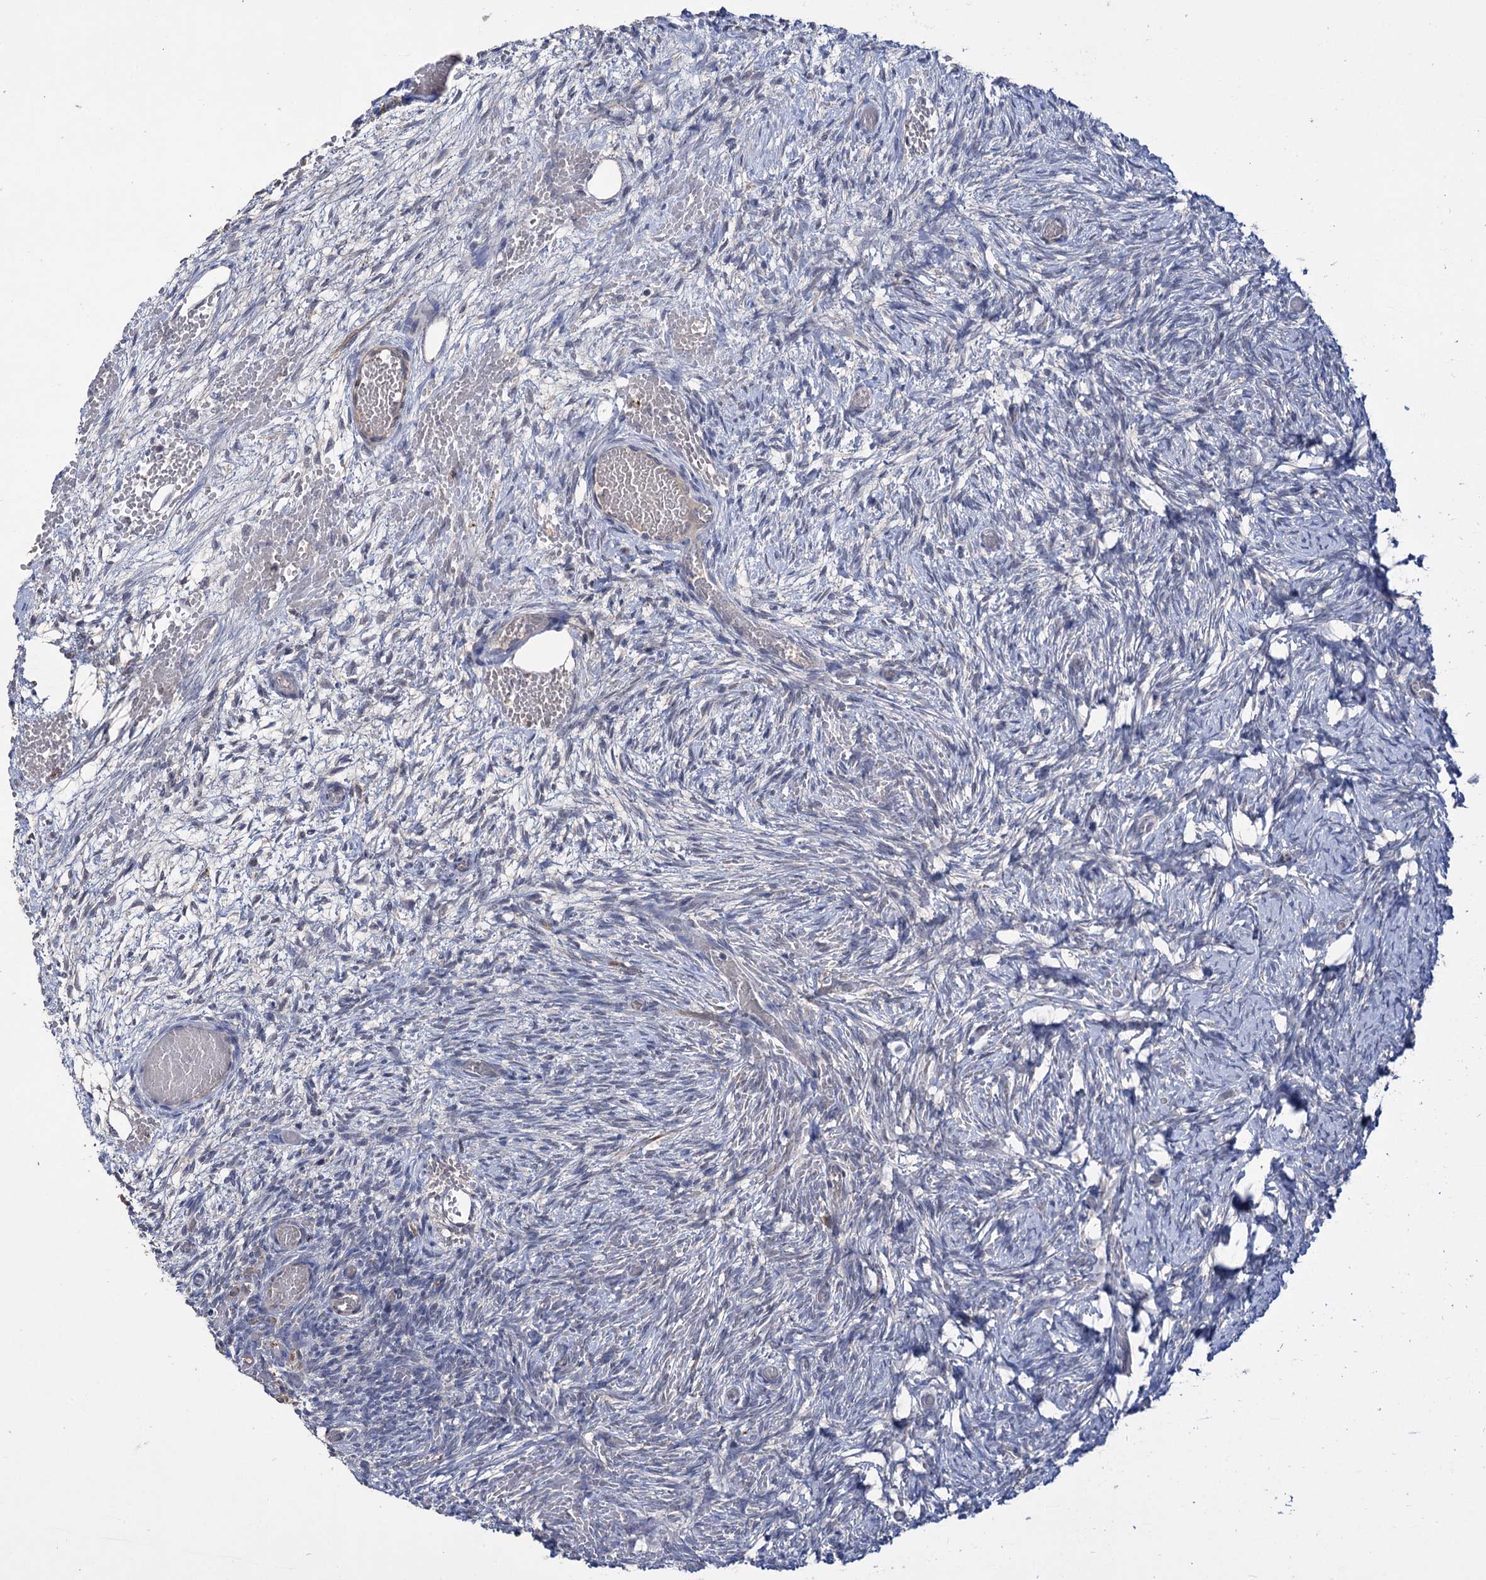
{"staining": {"intensity": "negative", "quantity": "none", "location": "none"}, "tissue": "ovary", "cell_type": "Ovarian stroma cells", "image_type": "normal", "snomed": [{"axis": "morphology", "description": "Adenocarcinoma, NOS"}, {"axis": "topography", "description": "Endometrium"}], "caption": "Immunohistochemical staining of normal ovary displays no significant expression in ovarian stroma cells. (DAB immunohistochemistry visualized using brightfield microscopy, high magnification).", "gene": "CLPB", "patient": {"sex": "female", "age": 32}}